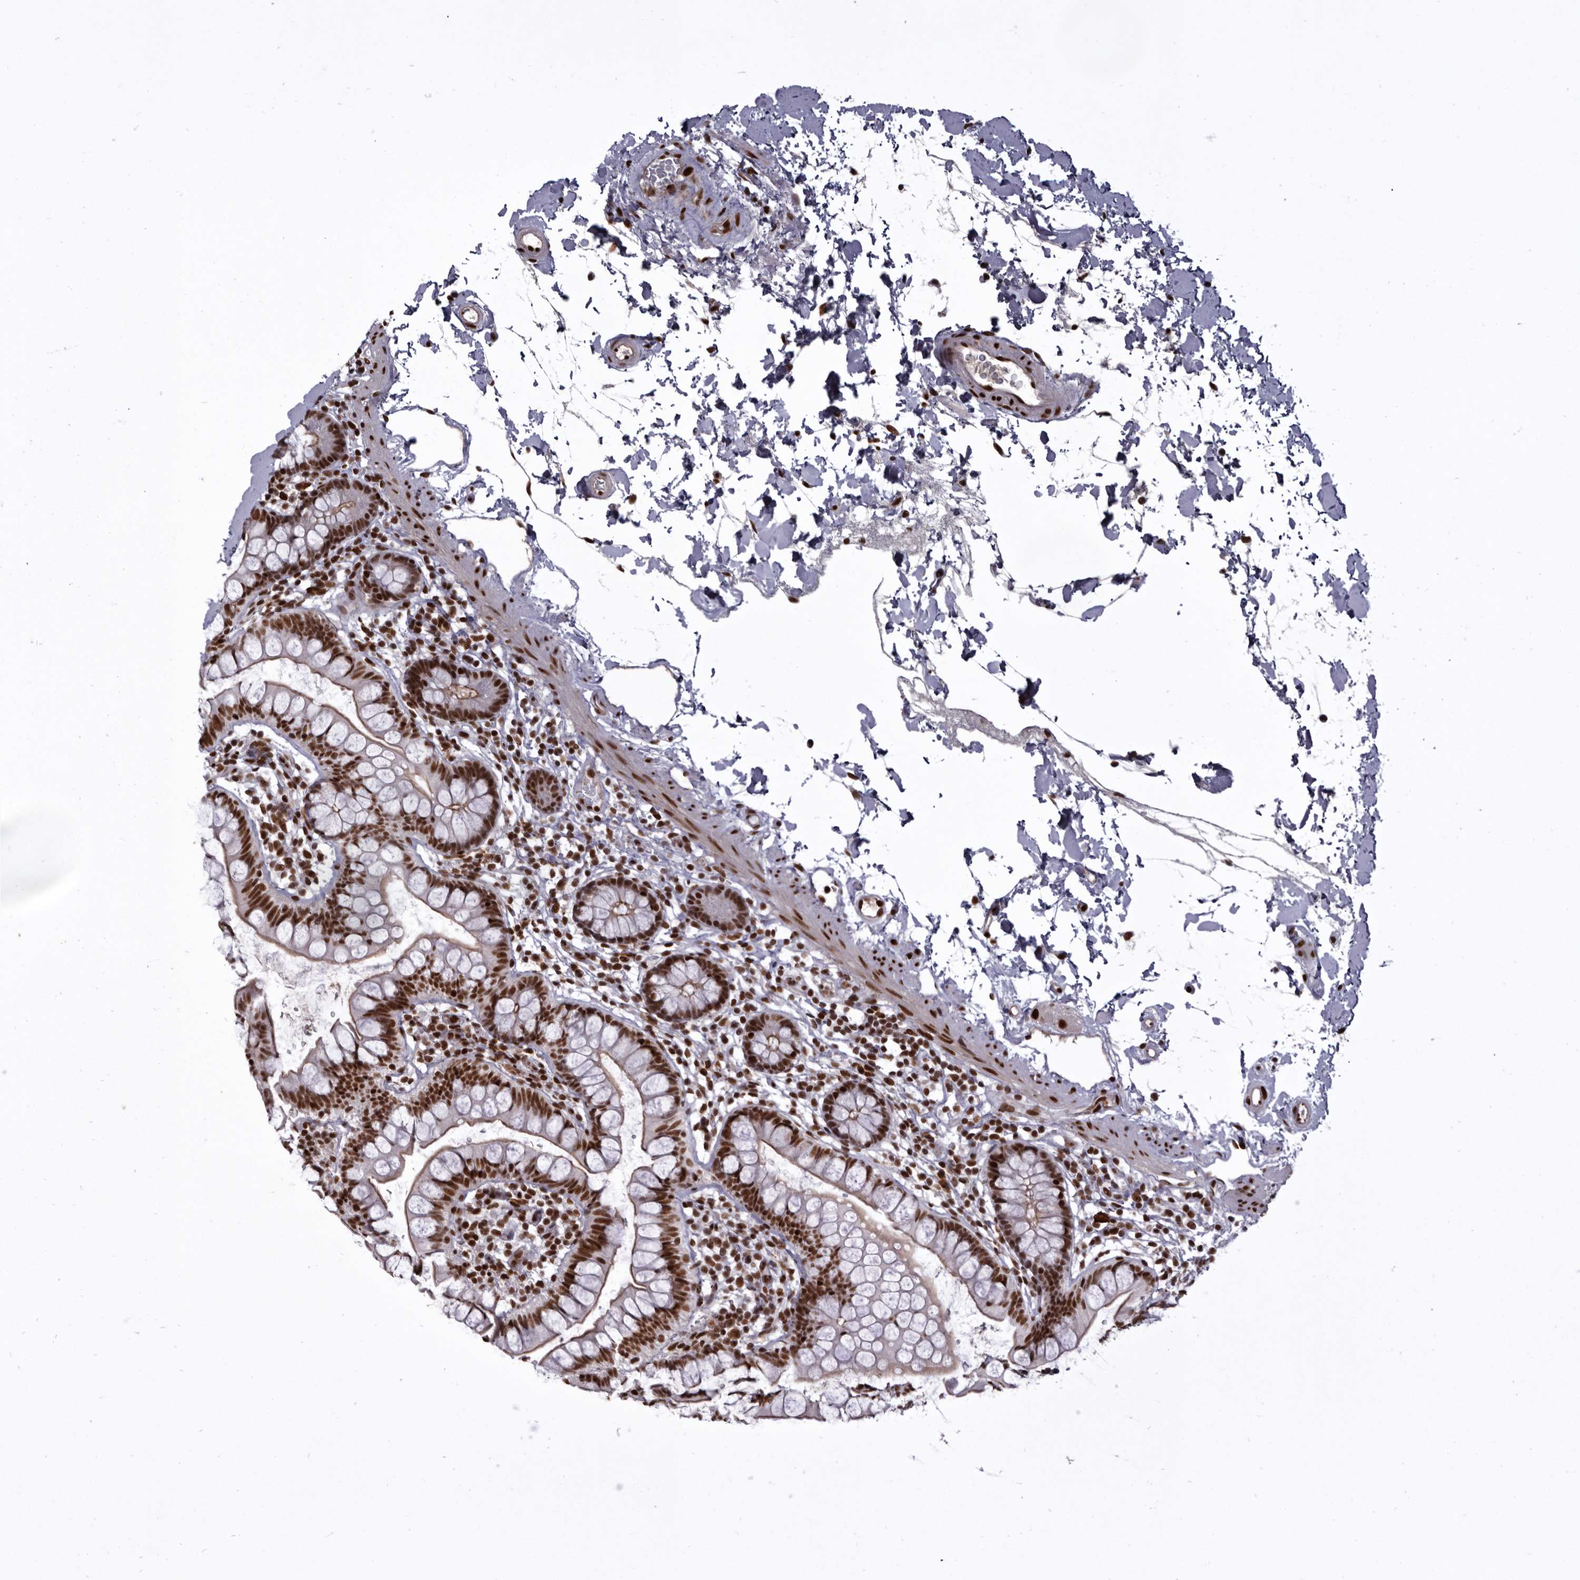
{"staining": {"intensity": "strong", "quantity": ">75%", "location": "nuclear"}, "tissue": "small intestine", "cell_type": "Glandular cells", "image_type": "normal", "snomed": [{"axis": "morphology", "description": "Normal tissue, NOS"}, {"axis": "topography", "description": "Small intestine"}], "caption": "Brown immunohistochemical staining in normal human small intestine reveals strong nuclear positivity in about >75% of glandular cells.", "gene": "CHTOP", "patient": {"sex": "female", "age": 84}}